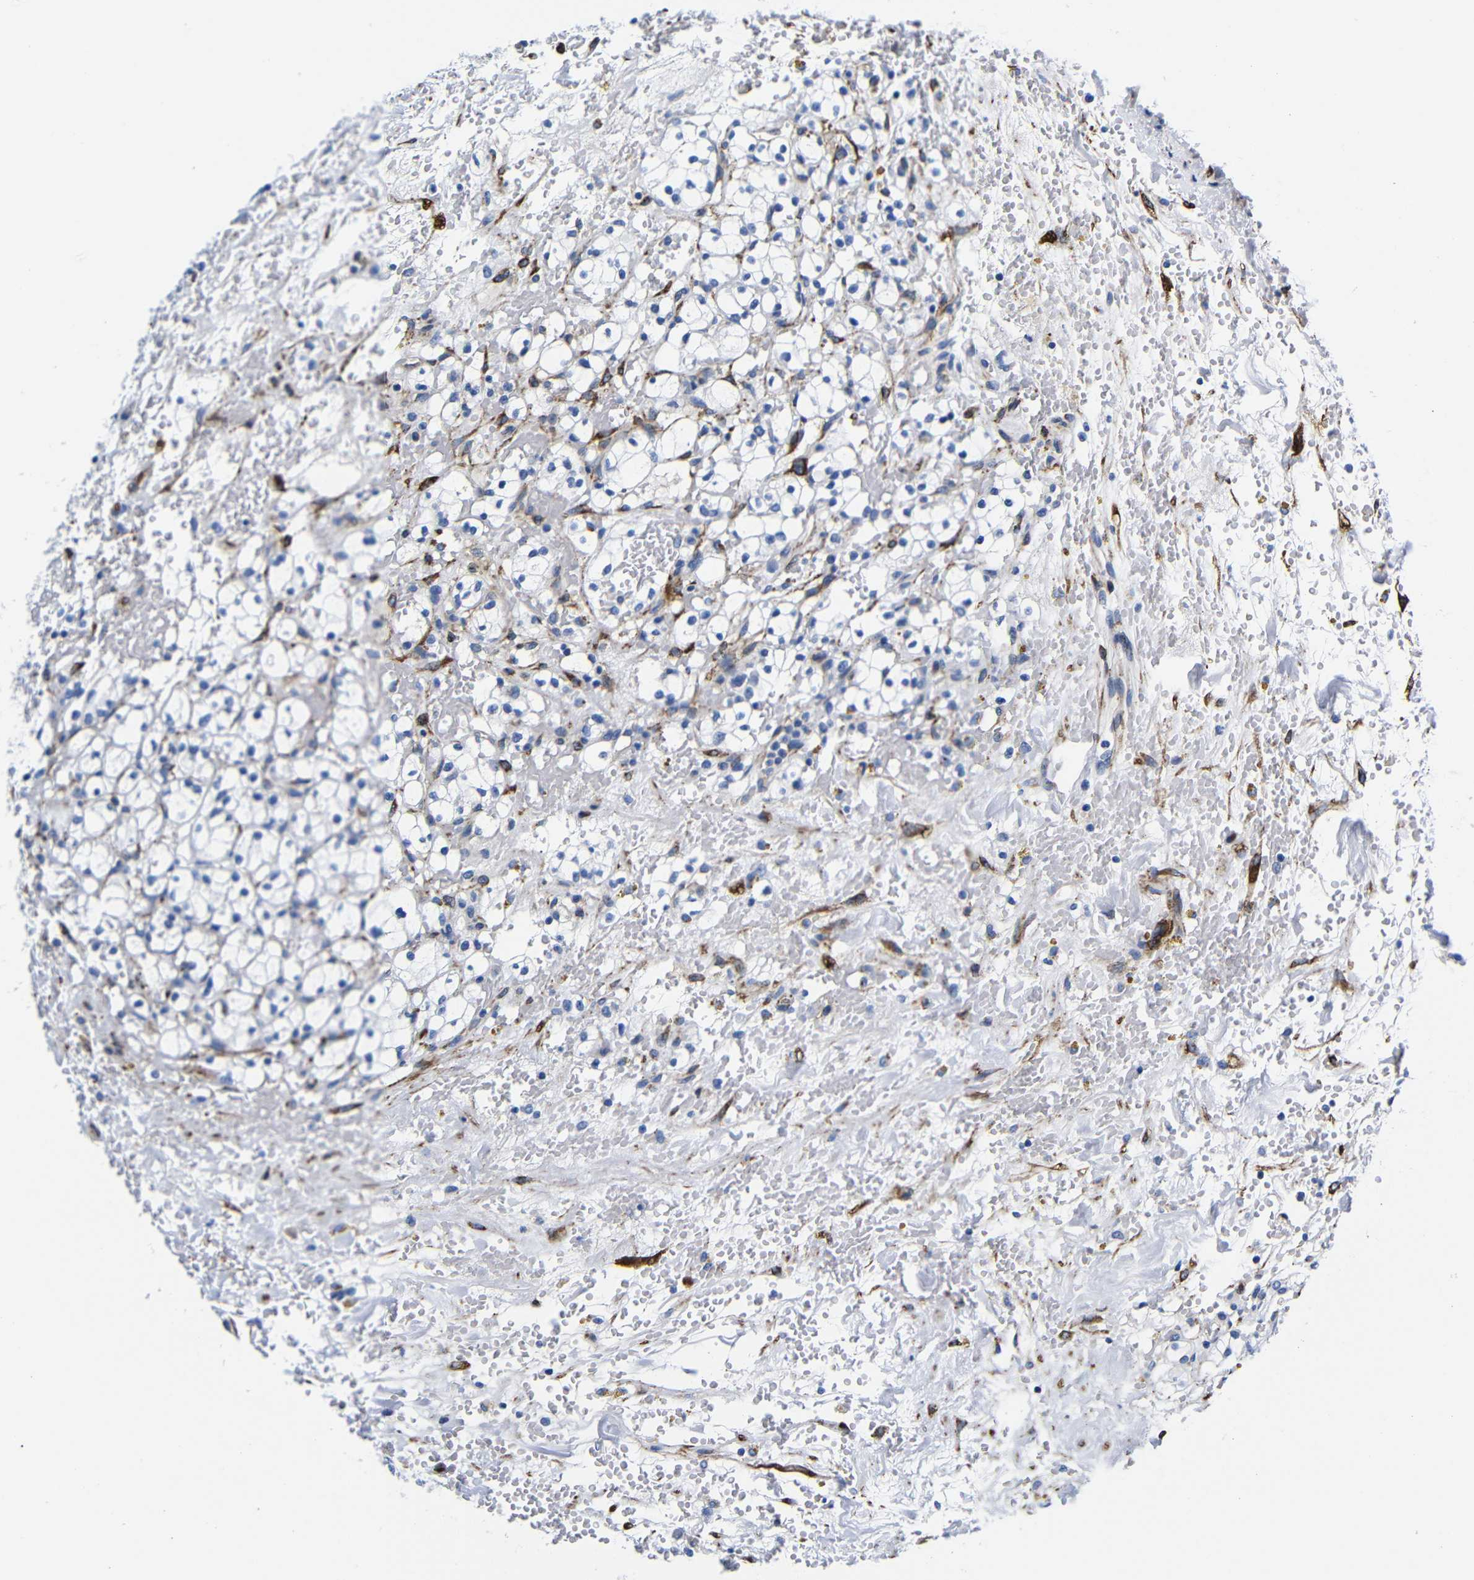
{"staining": {"intensity": "negative", "quantity": "none", "location": "none"}, "tissue": "renal cancer", "cell_type": "Tumor cells", "image_type": "cancer", "snomed": [{"axis": "morphology", "description": "Adenocarcinoma, NOS"}, {"axis": "topography", "description": "Kidney"}], "caption": "High power microscopy photomicrograph of an IHC photomicrograph of renal adenocarcinoma, revealing no significant positivity in tumor cells.", "gene": "LRIG1", "patient": {"sex": "male", "age": 61}}